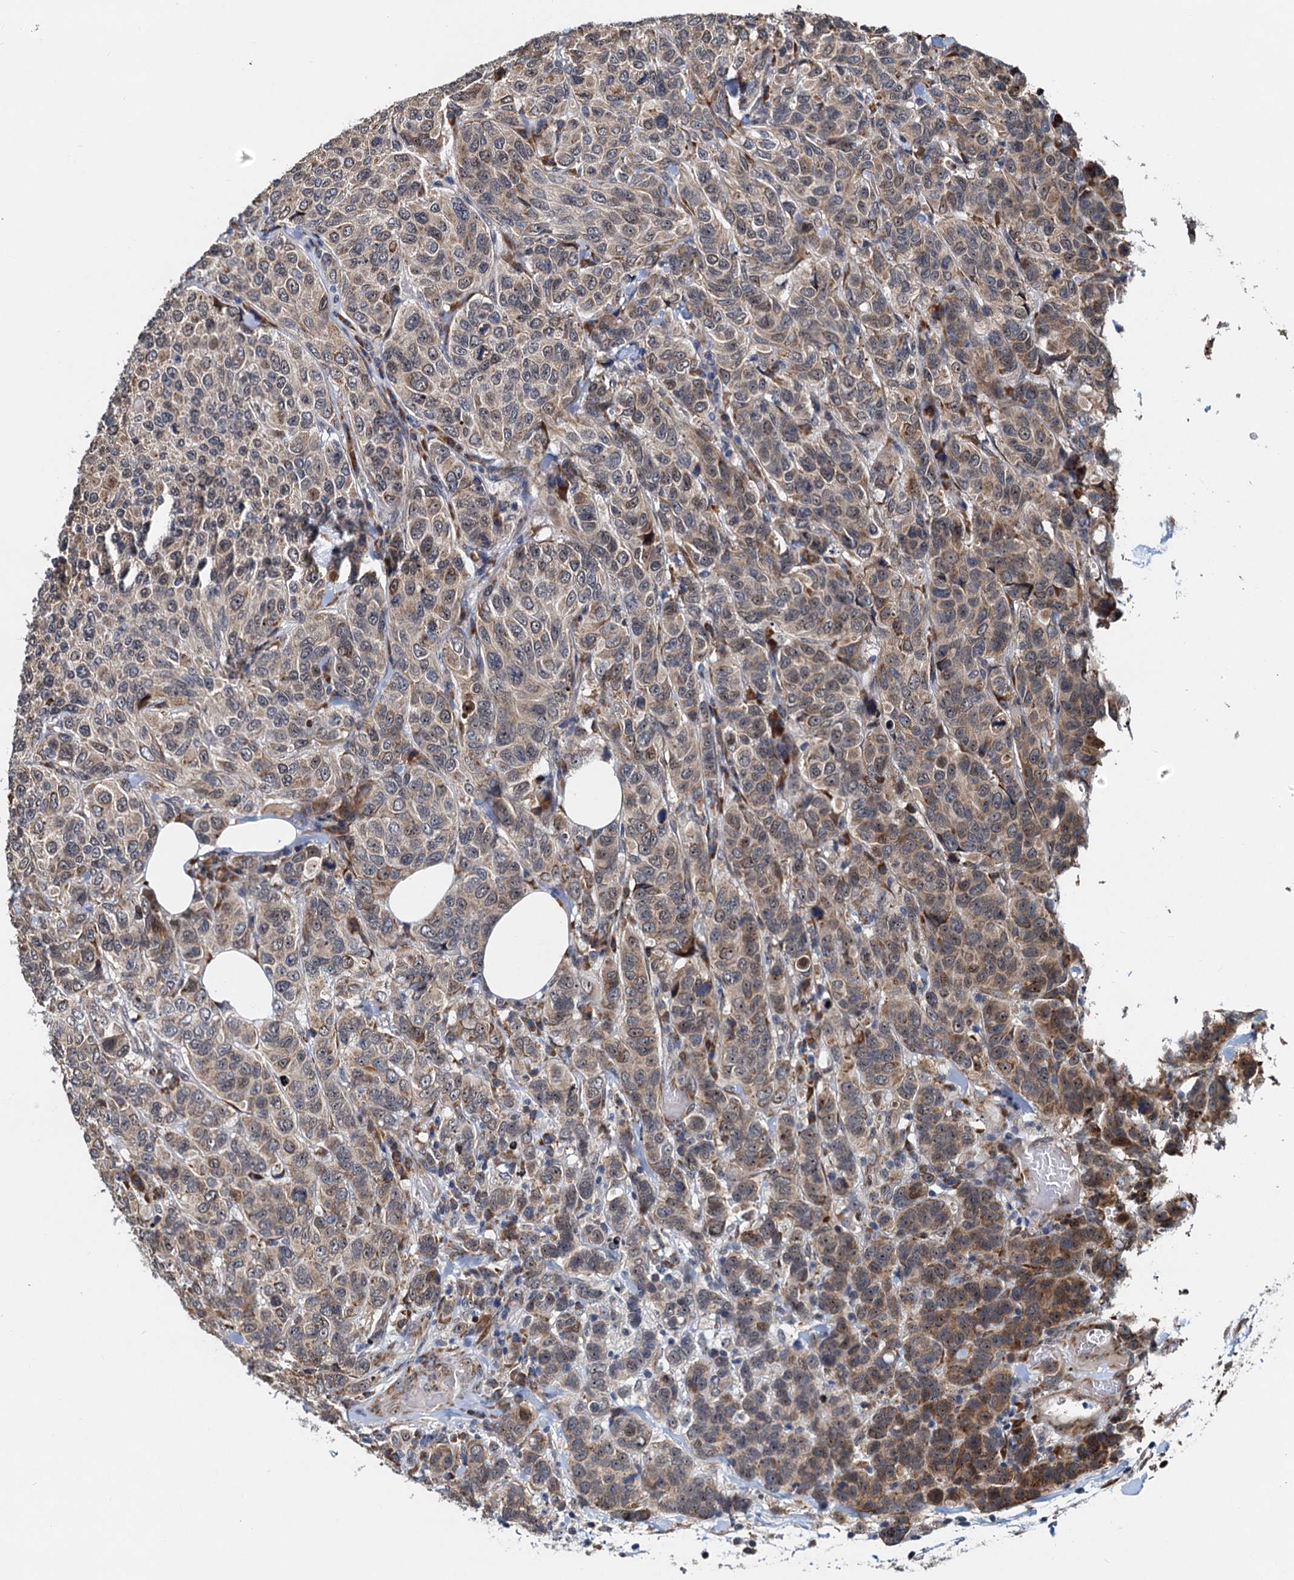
{"staining": {"intensity": "weak", "quantity": ">75%", "location": "cytoplasmic/membranous"}, "tissue": "breast cancer", "cell_type": "Tumor cells", "image_type": "cancer", "snomed": [{"axis": "morphology", "description": "Duct carcinoma"}, {"axis": "topography", "description": "Breast"}], "caption": "Breast invasive ductal carcinoma stained with a brown dye shows weak cytoplasmic/membranous positive staining in about >75% of tumor cells.", "gene": "DNAJC21", "patient": {"sex": "female", "age": 55}}